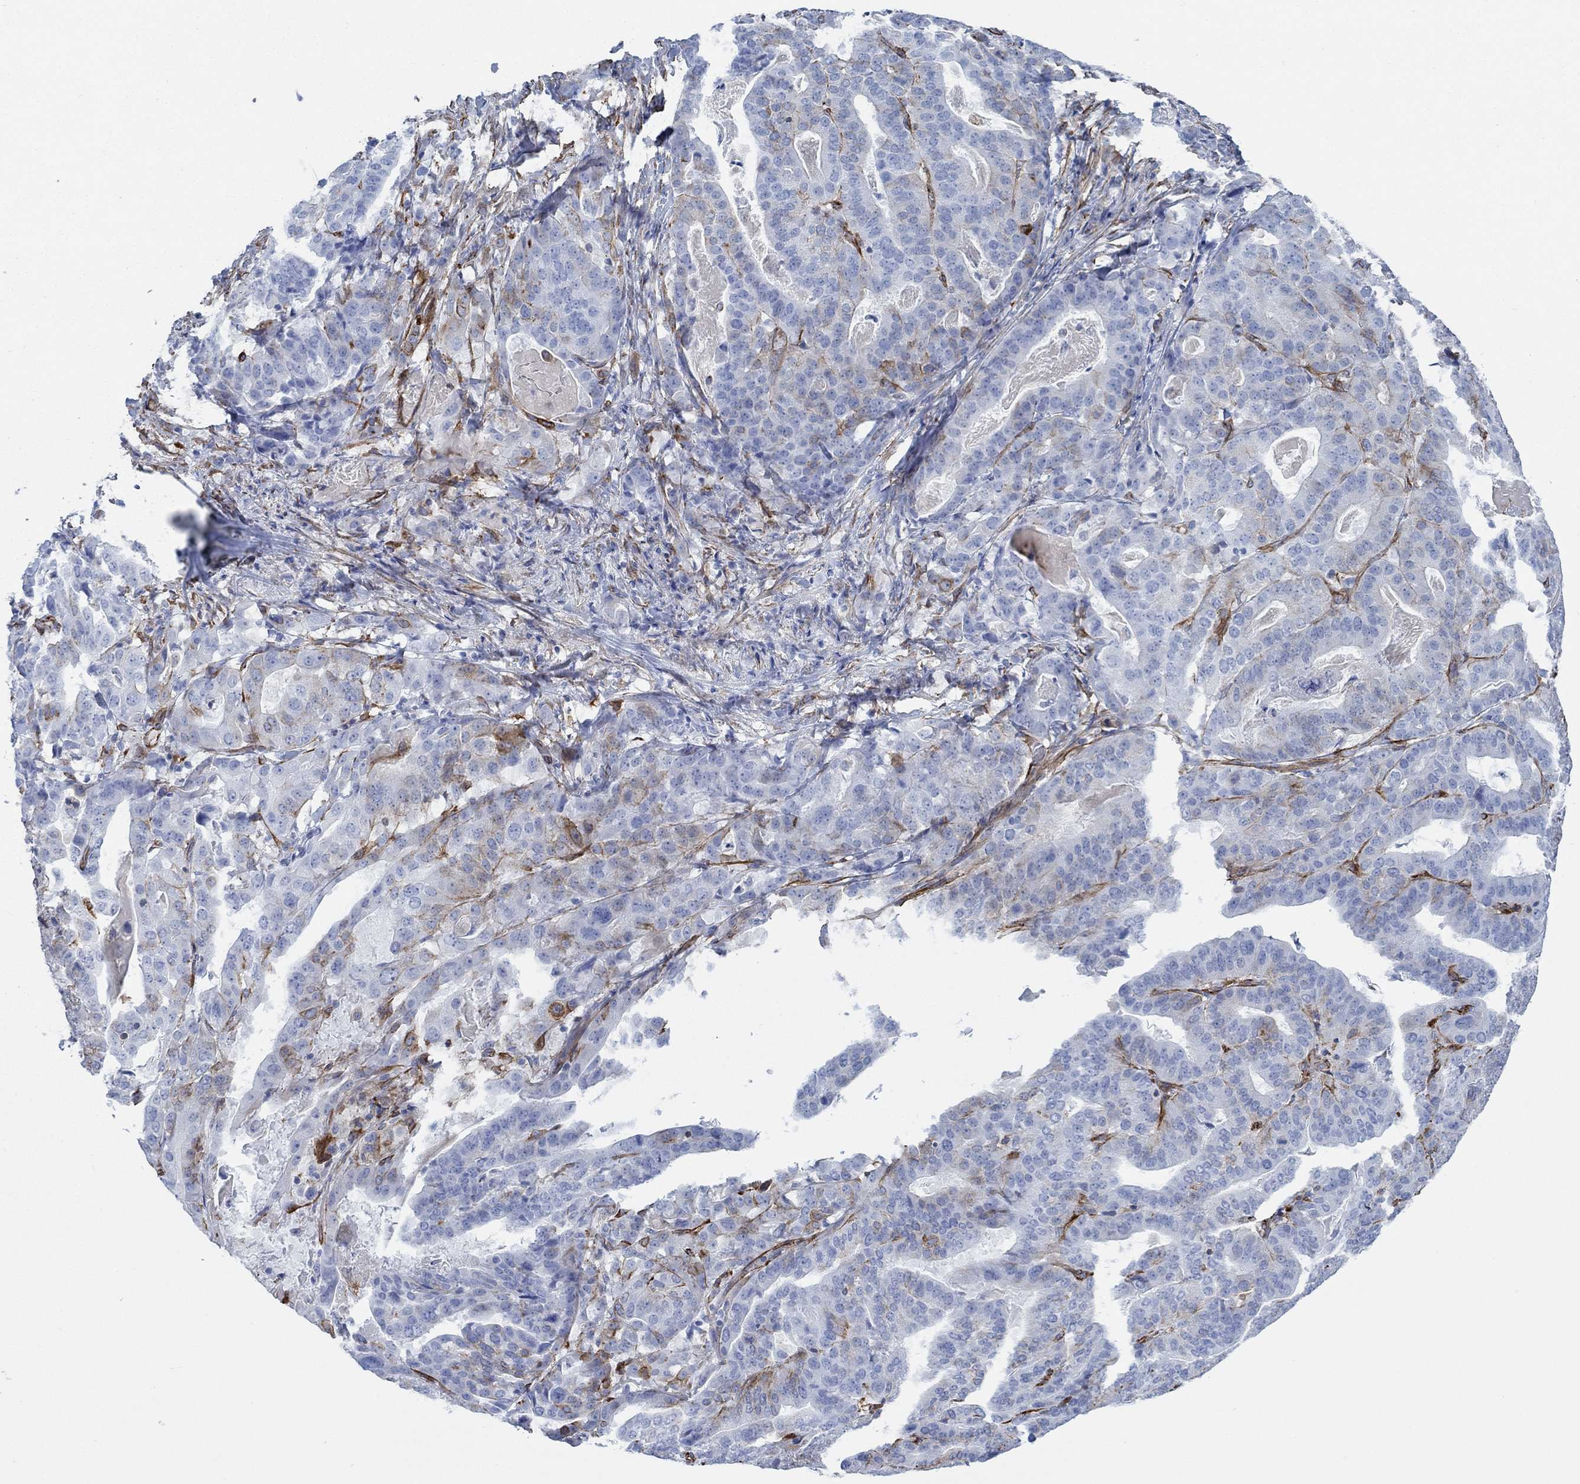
{"staining": {"intensity": "moderate", "quantity": "<25%", "location": "cytoplasmic/membranous"}, "tissue": "stomach cancer", "cell_type": "Tumor cells", "image_type": "cancer", "snomed": [{"axis": "morphology", "description": "Adenocarcinoma, NOS"}, {"axis": "topography", "description": "Stomach"}], "caption": "This image displays adenocarcinoma (stomach) stained with IHC to label a protein in brown. The cytoplasmic/membranous of tumor cells show moderate positivity for the protein. Nuclei are counter-stained blue.", "gene": "STC2", "patient": {"sex": "male", "age": 48}}